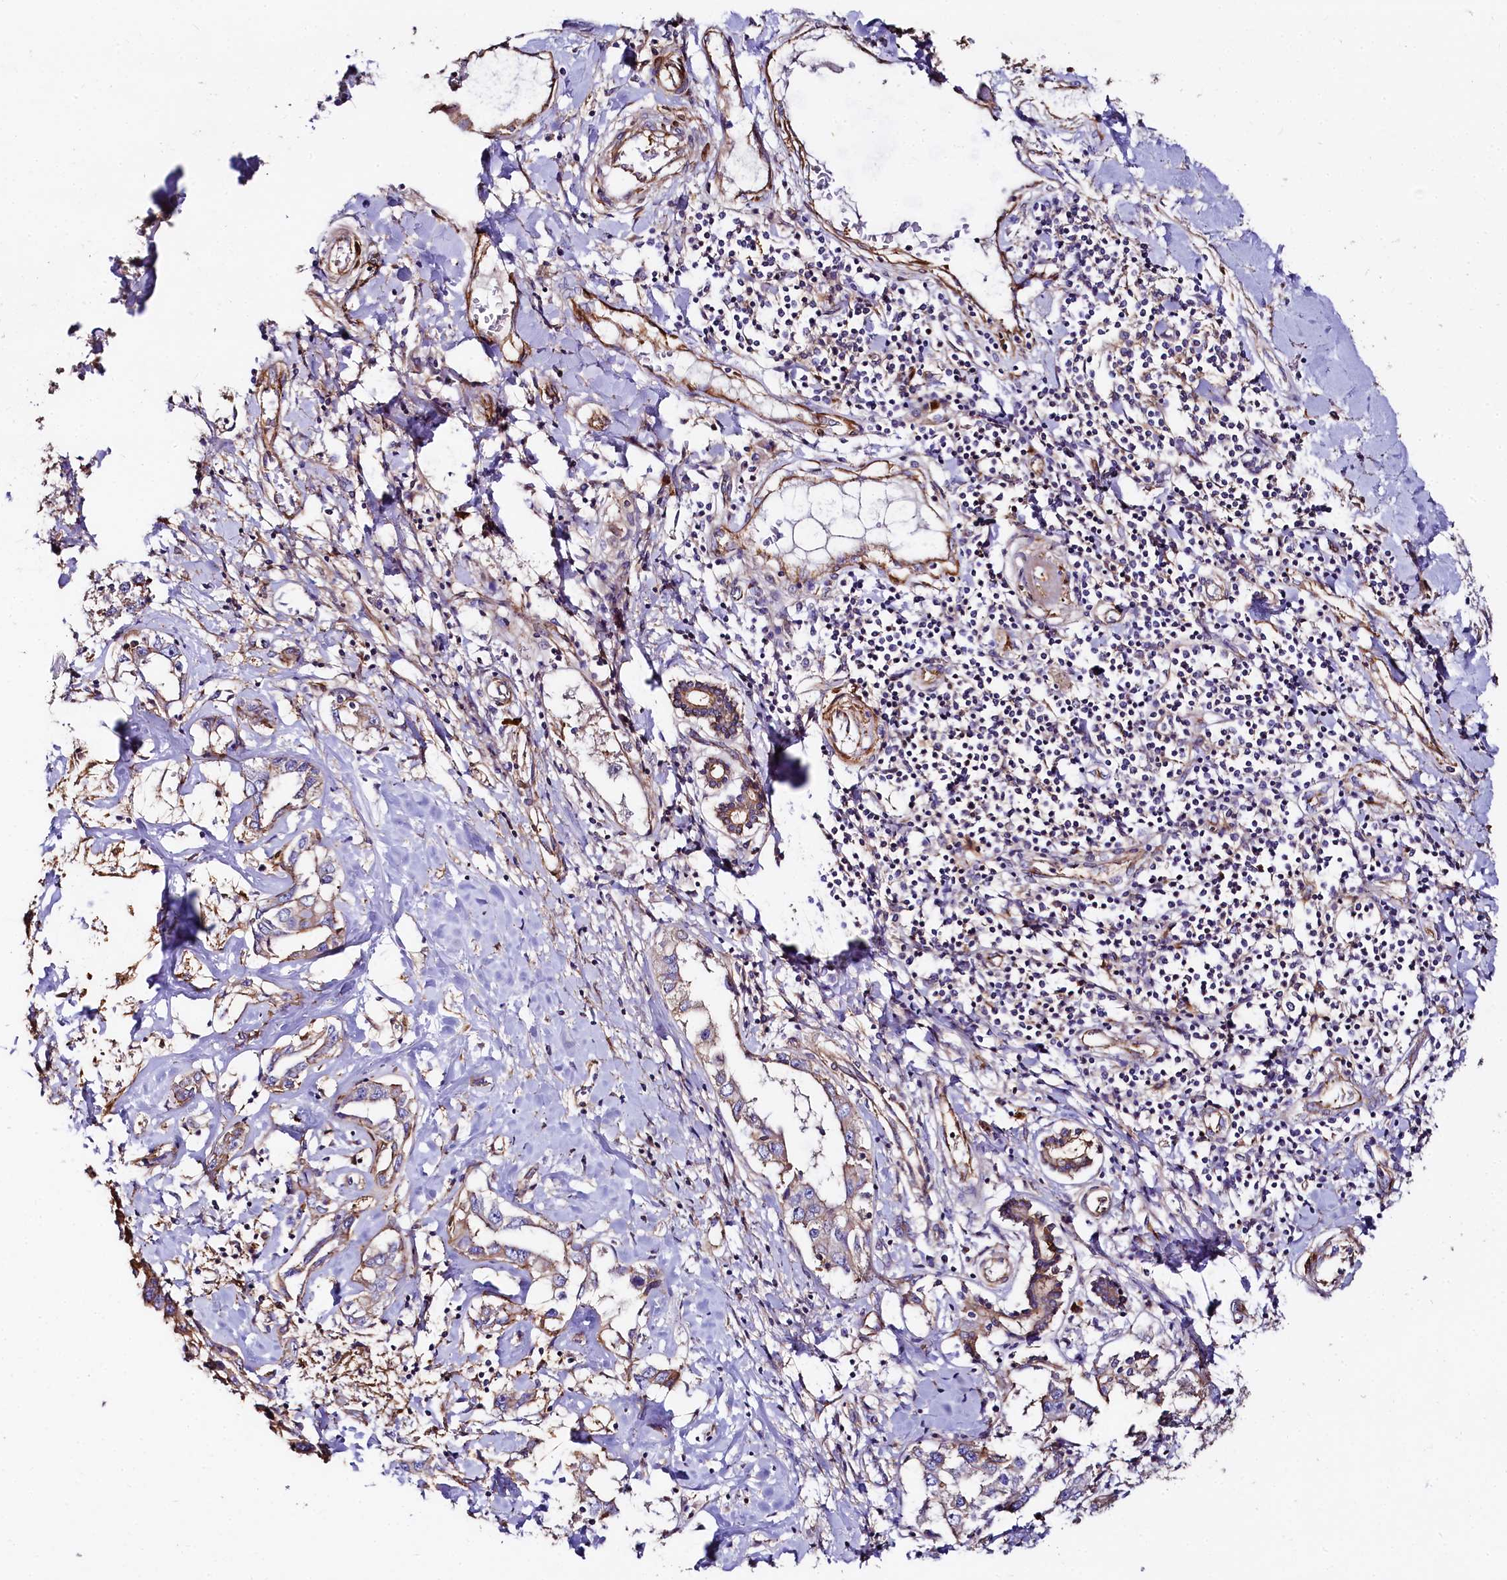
{"staining": {"intensity": "weak", "quantity": "25%-75%", "location": "cytoplasmic/membranous"}, "tissue": "liver cancer", "cell_type": "Tumor cells", "image_type": "cancer", "snomed": [{"axis": "morphology", "description": "Cholangiocarcinoma"}, {"axis": "topography", "description": "Liver"}], "caption": "An immunohistochemistry image of neoplastic tissue is shown. Protein staining in brown shows weak cytoplasmic/membranous positivity in liver cancer within tumor cells.", "gene": "FCHSD2", "patient": {"sex": "male", "age": 59}}